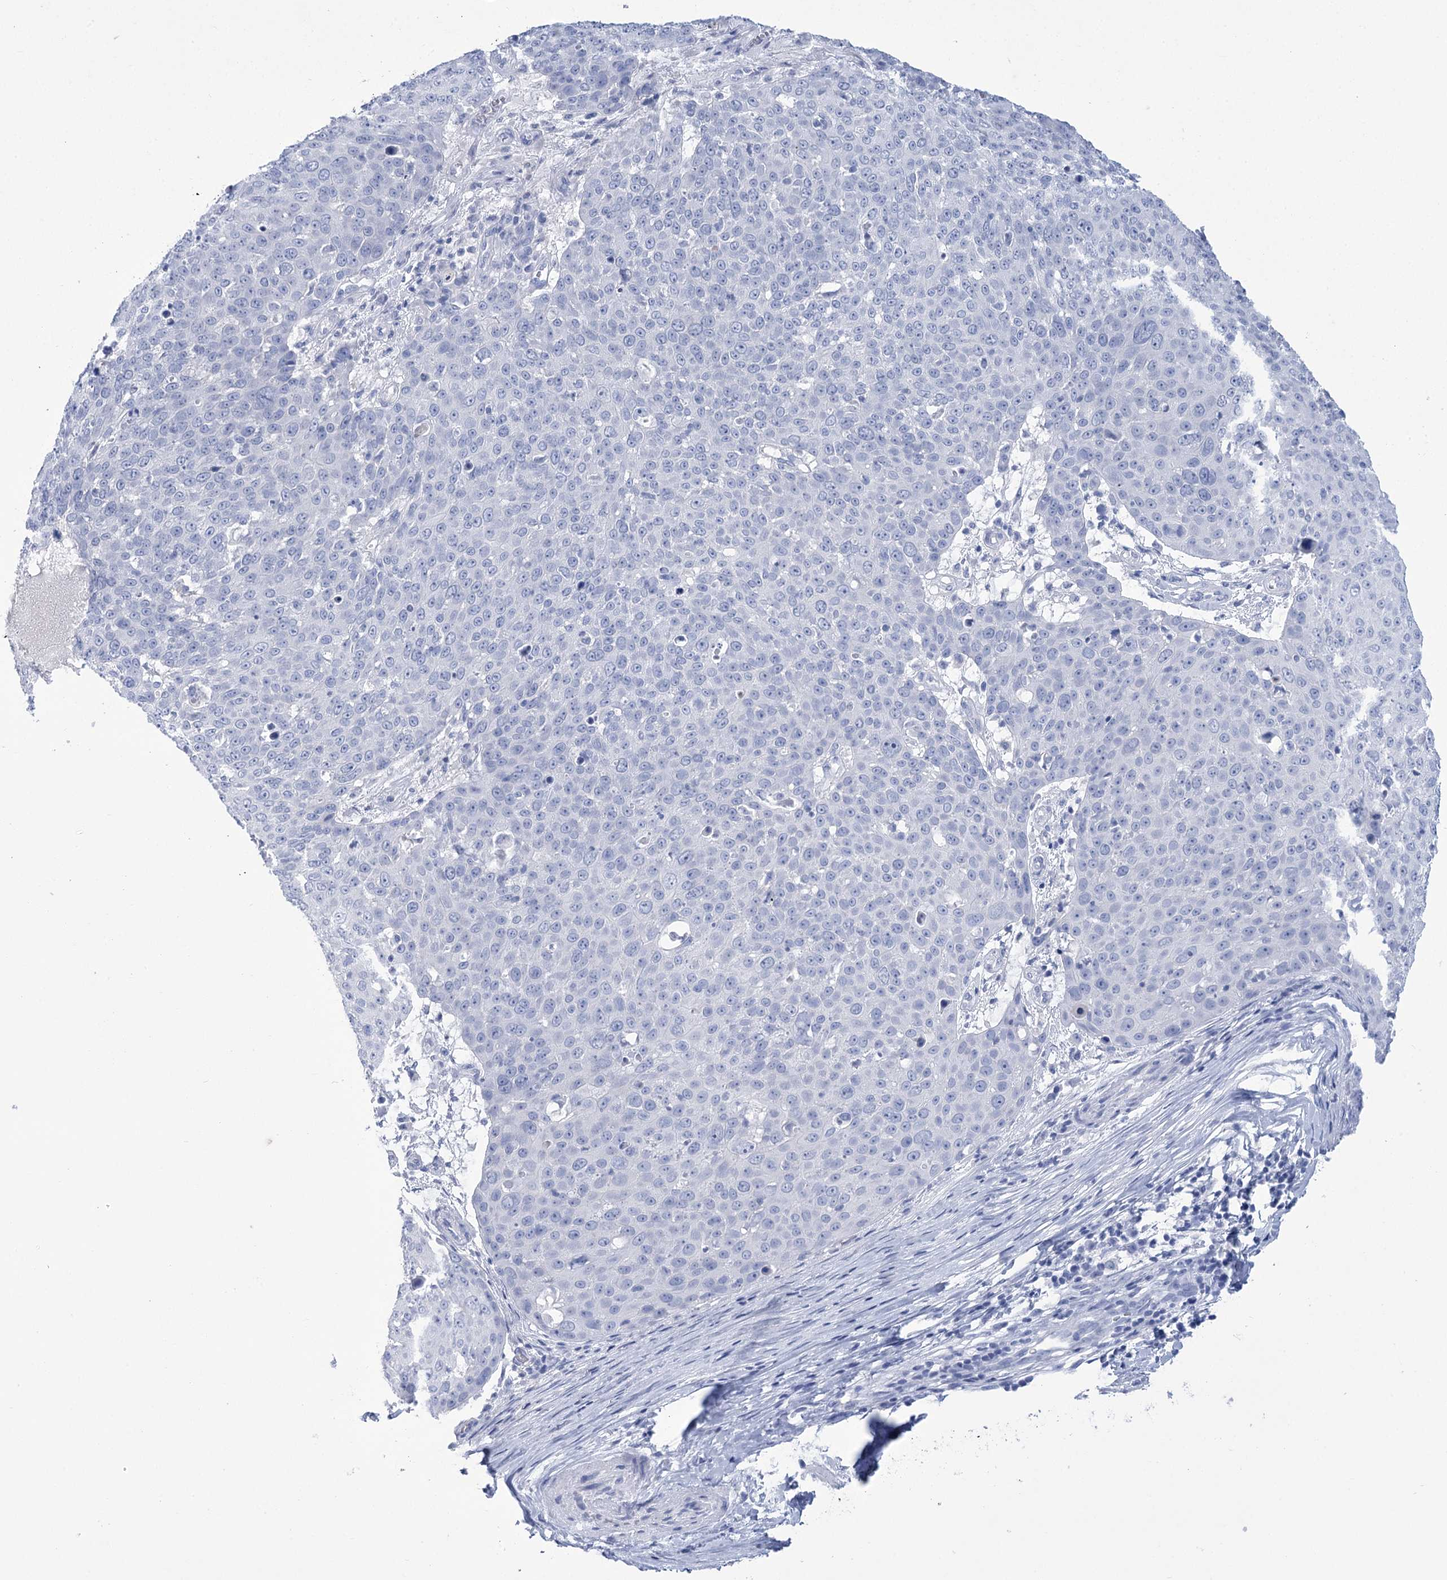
{"staining": {"intensity": "negative", "quantity": "none", "location": "none"}, "tissue": "skin cancer", "cell_type": "Tumor cells", "image_type": "cancer", "snomed": [{"axis": "morphology", "description": "Squamous cell carcinoma, NOS"}, {"axis": "topography", "description": "Skin"}], "caption": "Immunohistochemistry (IHC) image of skin squamous cell carcinoma stained for a protein (brown), which demonstrates no positivity in tumor cells.", "gene": "PBLD", "patient": {"sex": "male", "age": 71}}